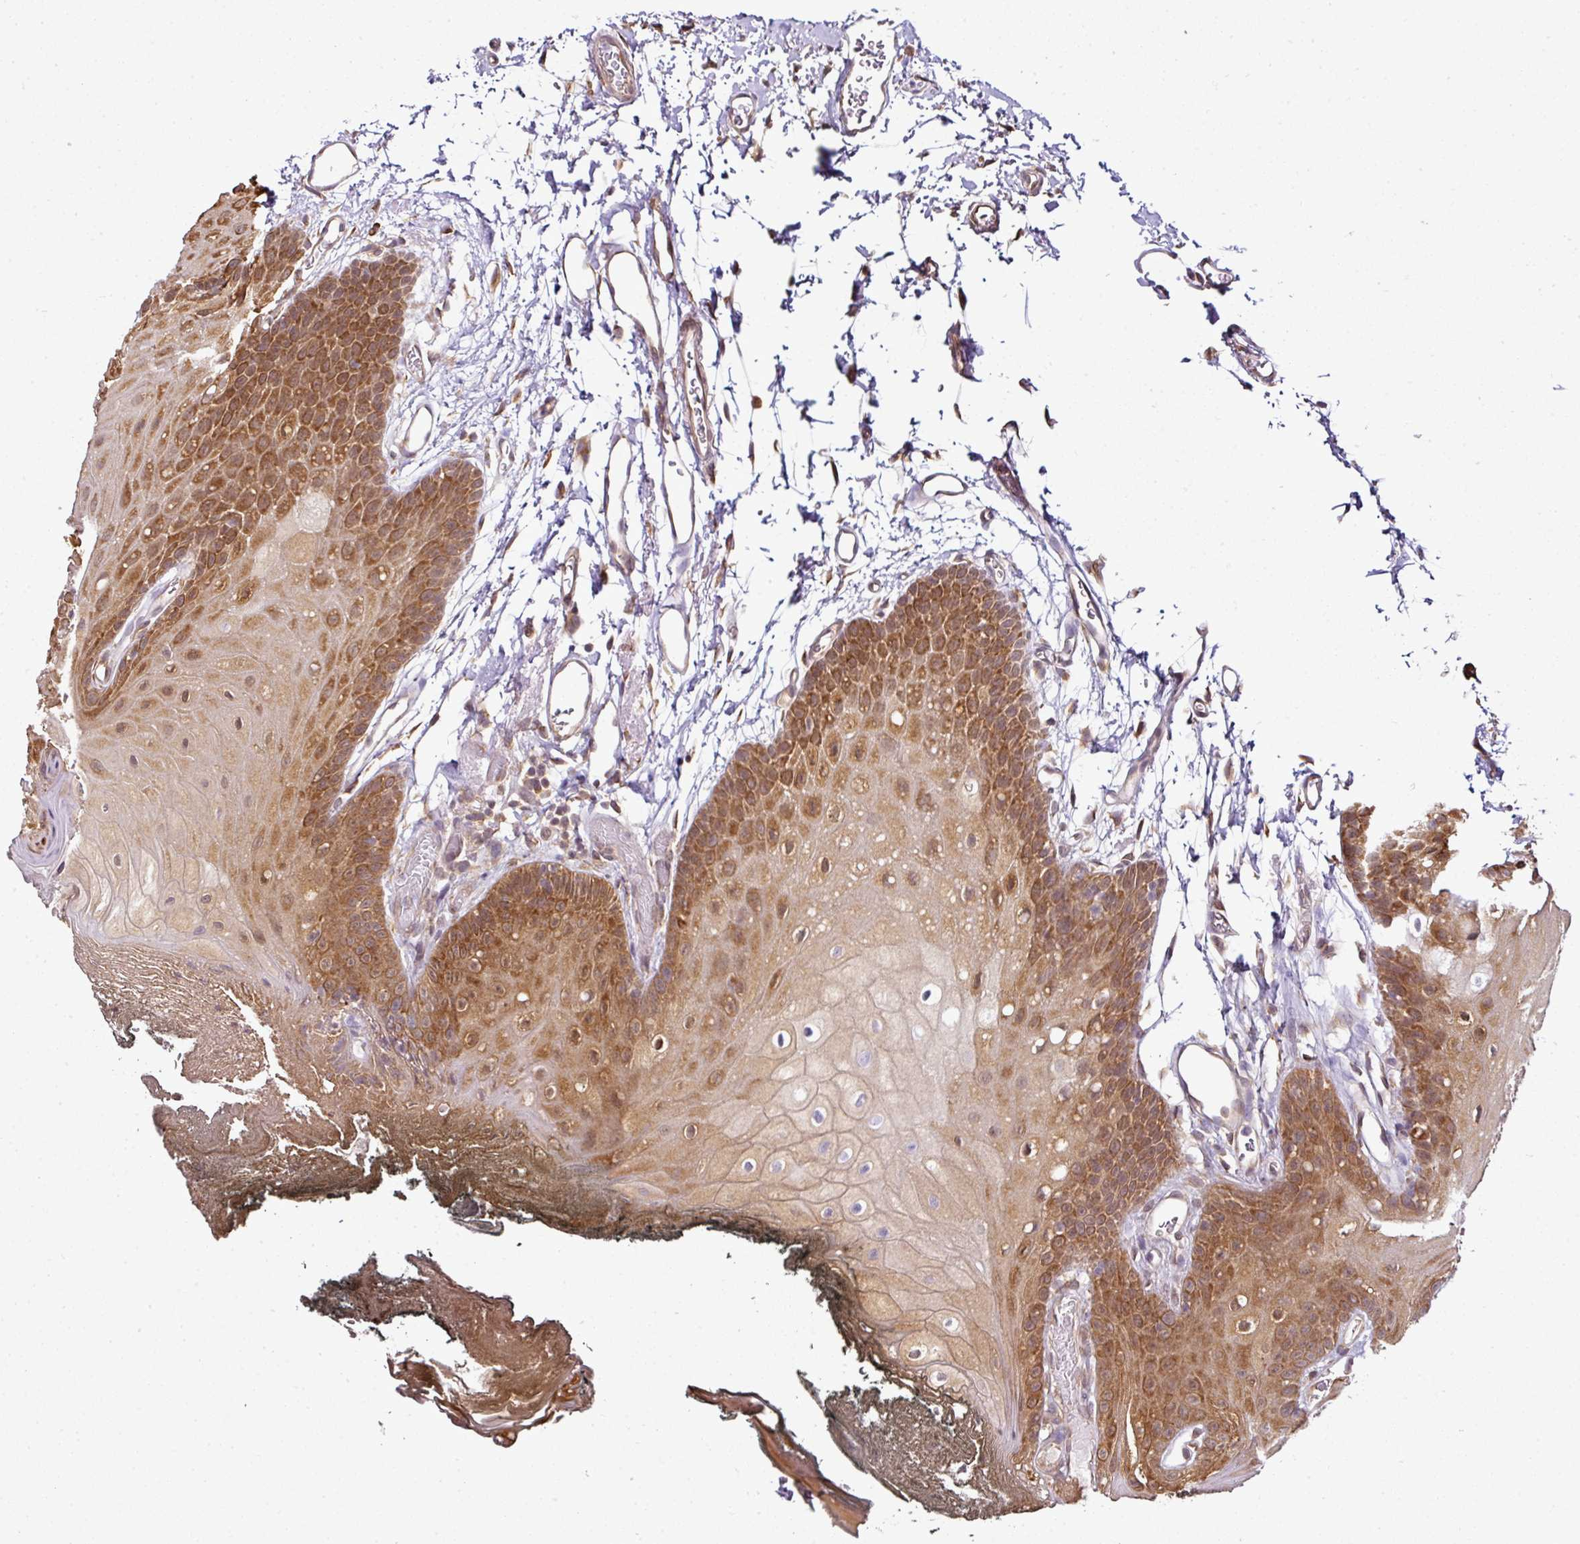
{"staining": {"intensity": "moderate", "quantity": ">75%", "location": "cytoplasmic/membranous"}, "tissue": "oral mucosa", "cell_type": "Squamous epithelial cells", "image_type": "normal", "snomed": [{"axis": "morphology", "description": "Normal tissue, NOS"}, {"axis": "morphology", "description": "Squamous cell carcinoma, NOS"}, {"axis": "topography", "description": "Oral tissue"}, {"axis": "topography", "description": "Head-Neck"}], "caption": "This image displays IHC staining of unremarkable oral mucosa, with medium moderate cytoplasmic/membranous positivity in approximately >75% of squamous epithelial cells.", "gene": "RBM14", "patient": {"sex": "female", "age": 81}}